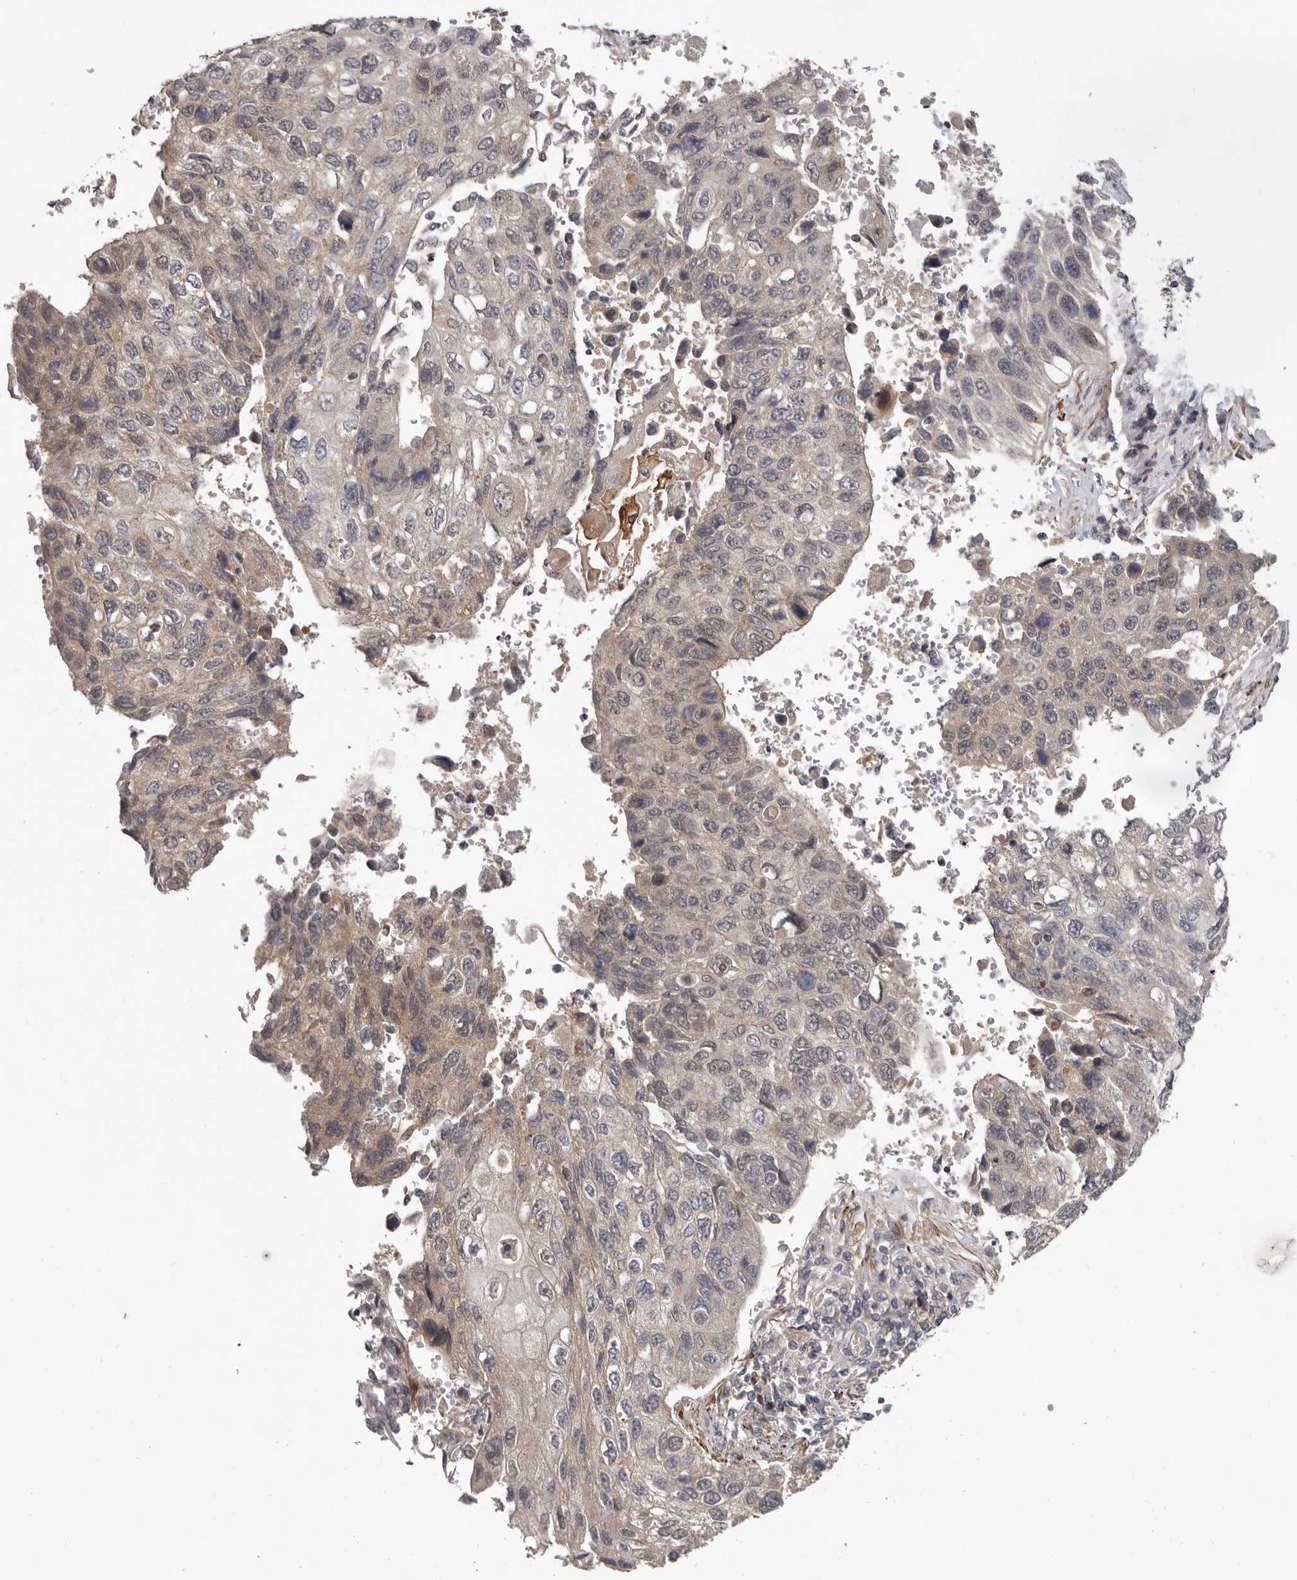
{"staining": {"intensity": "weak", "quantity": "<25%", "location": "cytoplasmic/membranous"}, "tissue": "lung cancer", "cell_type": "Tumor cells", "image_type": "cancer", "snomed": [{"axis": "morphology", "description": "Squamous cell carcinoma, NOS"}, {"axis": "topography", "description": "Lung"}], "caption": "An image of squamous cell carcinoma (lung) stained for a protein reveals no brown staining in tumor cells.", "gene": "FGFR4", "patient": {"sex": "male", "age": 61}}